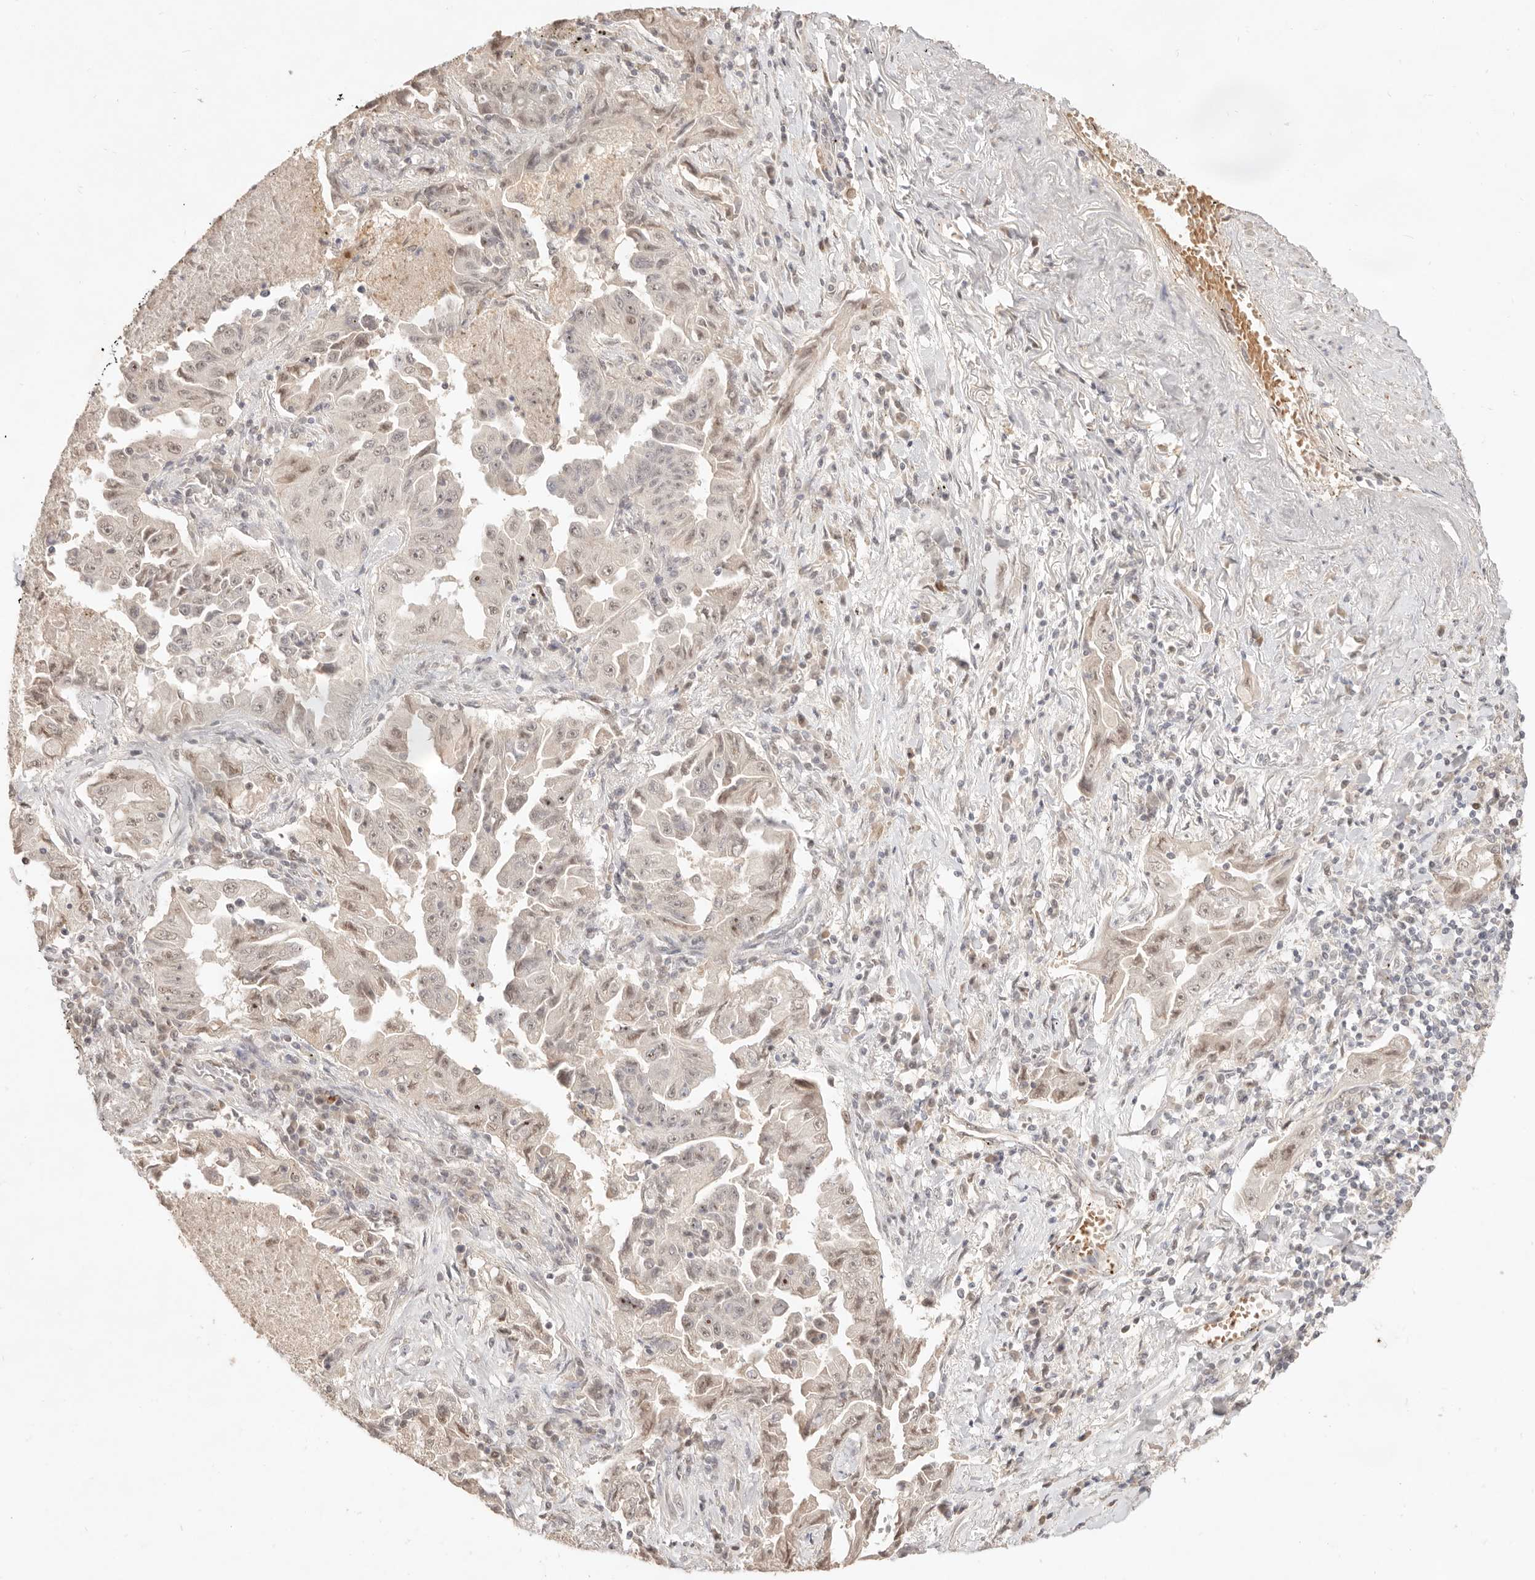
{"staining": {"intensity": "moderate", "quantity": ">75%", "location": "nuclear"}, "tissue": "lung cancer", "cell_type": "Tumor cells", "image_type": "cancer", "snomed": [{"axis": "morphology", "description": "Adenocarcinoma, NOS"}, {"axis": "topography", "description": "Lung"}], "caption": "Brown immunohistochemical staining in human lung cancer (adenocarcinoma) exhibits moderate nuclear positivity in approximately >75% of tumor cells.", "gene": "MEP1A", "patient": {"sex": "female", "age": 51}}